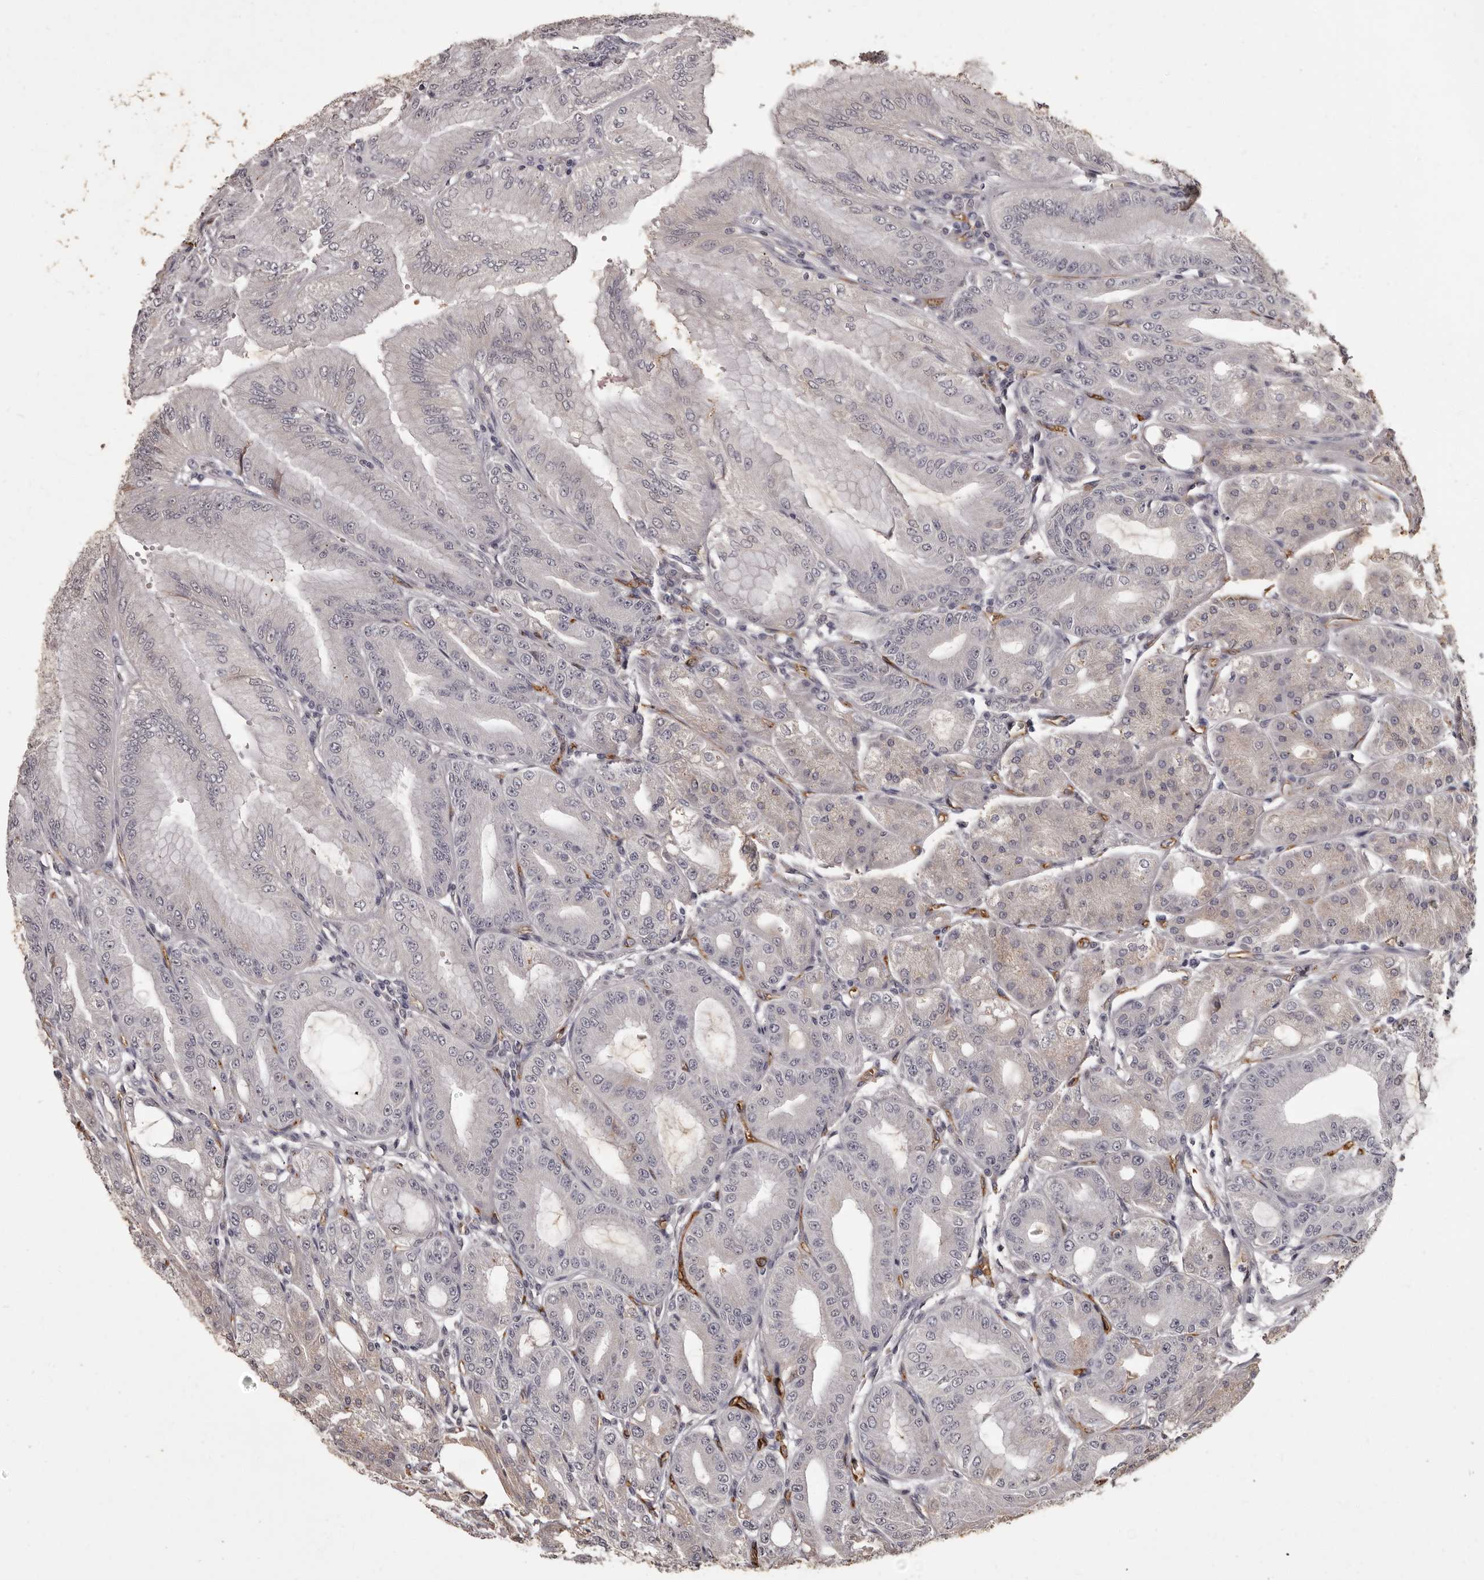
{"staining": {"intensity": "negative", "quantity": "none", "location": "none"}, "tissue": "stomach", "cell_type": "Glandular cells", "image_type": "normal", "snomed": [{"axis": "morphology", "description": "Normal tissue, NOS"}, {"axis": "topography", "description": "Stomach, lower"}], "caption": "DAB immunohistochemical staining of normal stomach exhibits no significant staining in glandular cells. (Stains: DAB (3,3'-diaminobenzidine) immunohistochemistry (IHC) with hematoxylin counter stain, Microscopy: brightfield microscopy at high magnification).", "gene": "GPR78", "patient": {"sex": "male", "age": 71}}